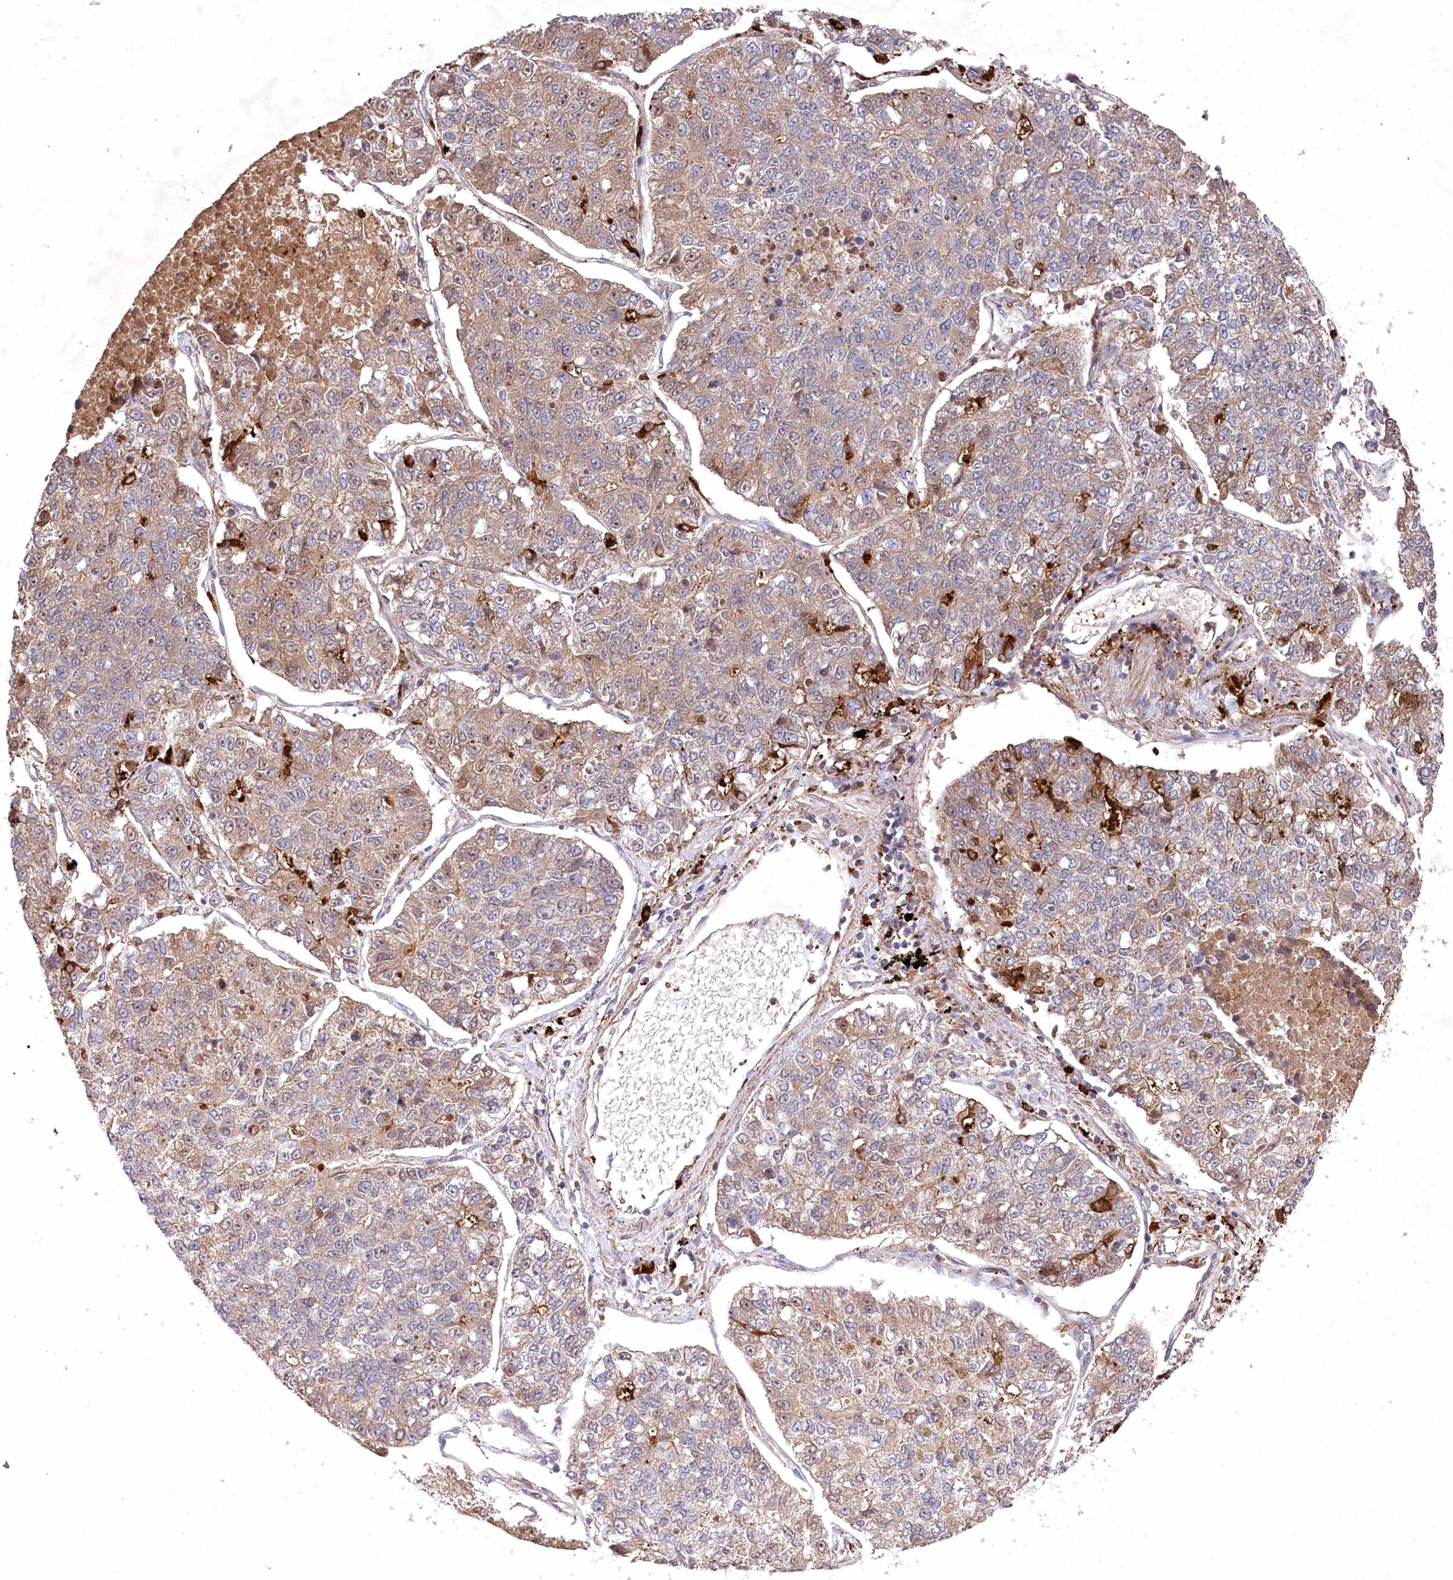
{"staining": {"intensity": "weak", "quantity": "25%-75%", "location": "cytoplasmic/membranous"}, "tissue": "lung cancer", "cell_type": "Tumor cells", "image_type": "cancer", "snomed": [{"axis": "morphology", "description": "Adenocarcinoma, NOS"}, {"axis": "topography", "description": "Lung"}], "caption": "Immunohistochemical staining of human lung adenocarcinoma exhibits low levels of weak cytoplasmic/membranous expression in approximately 25%-75% of tumor cells.", "gene": "PPP1R21", "patient": {"sex": "male", "age": 49}}